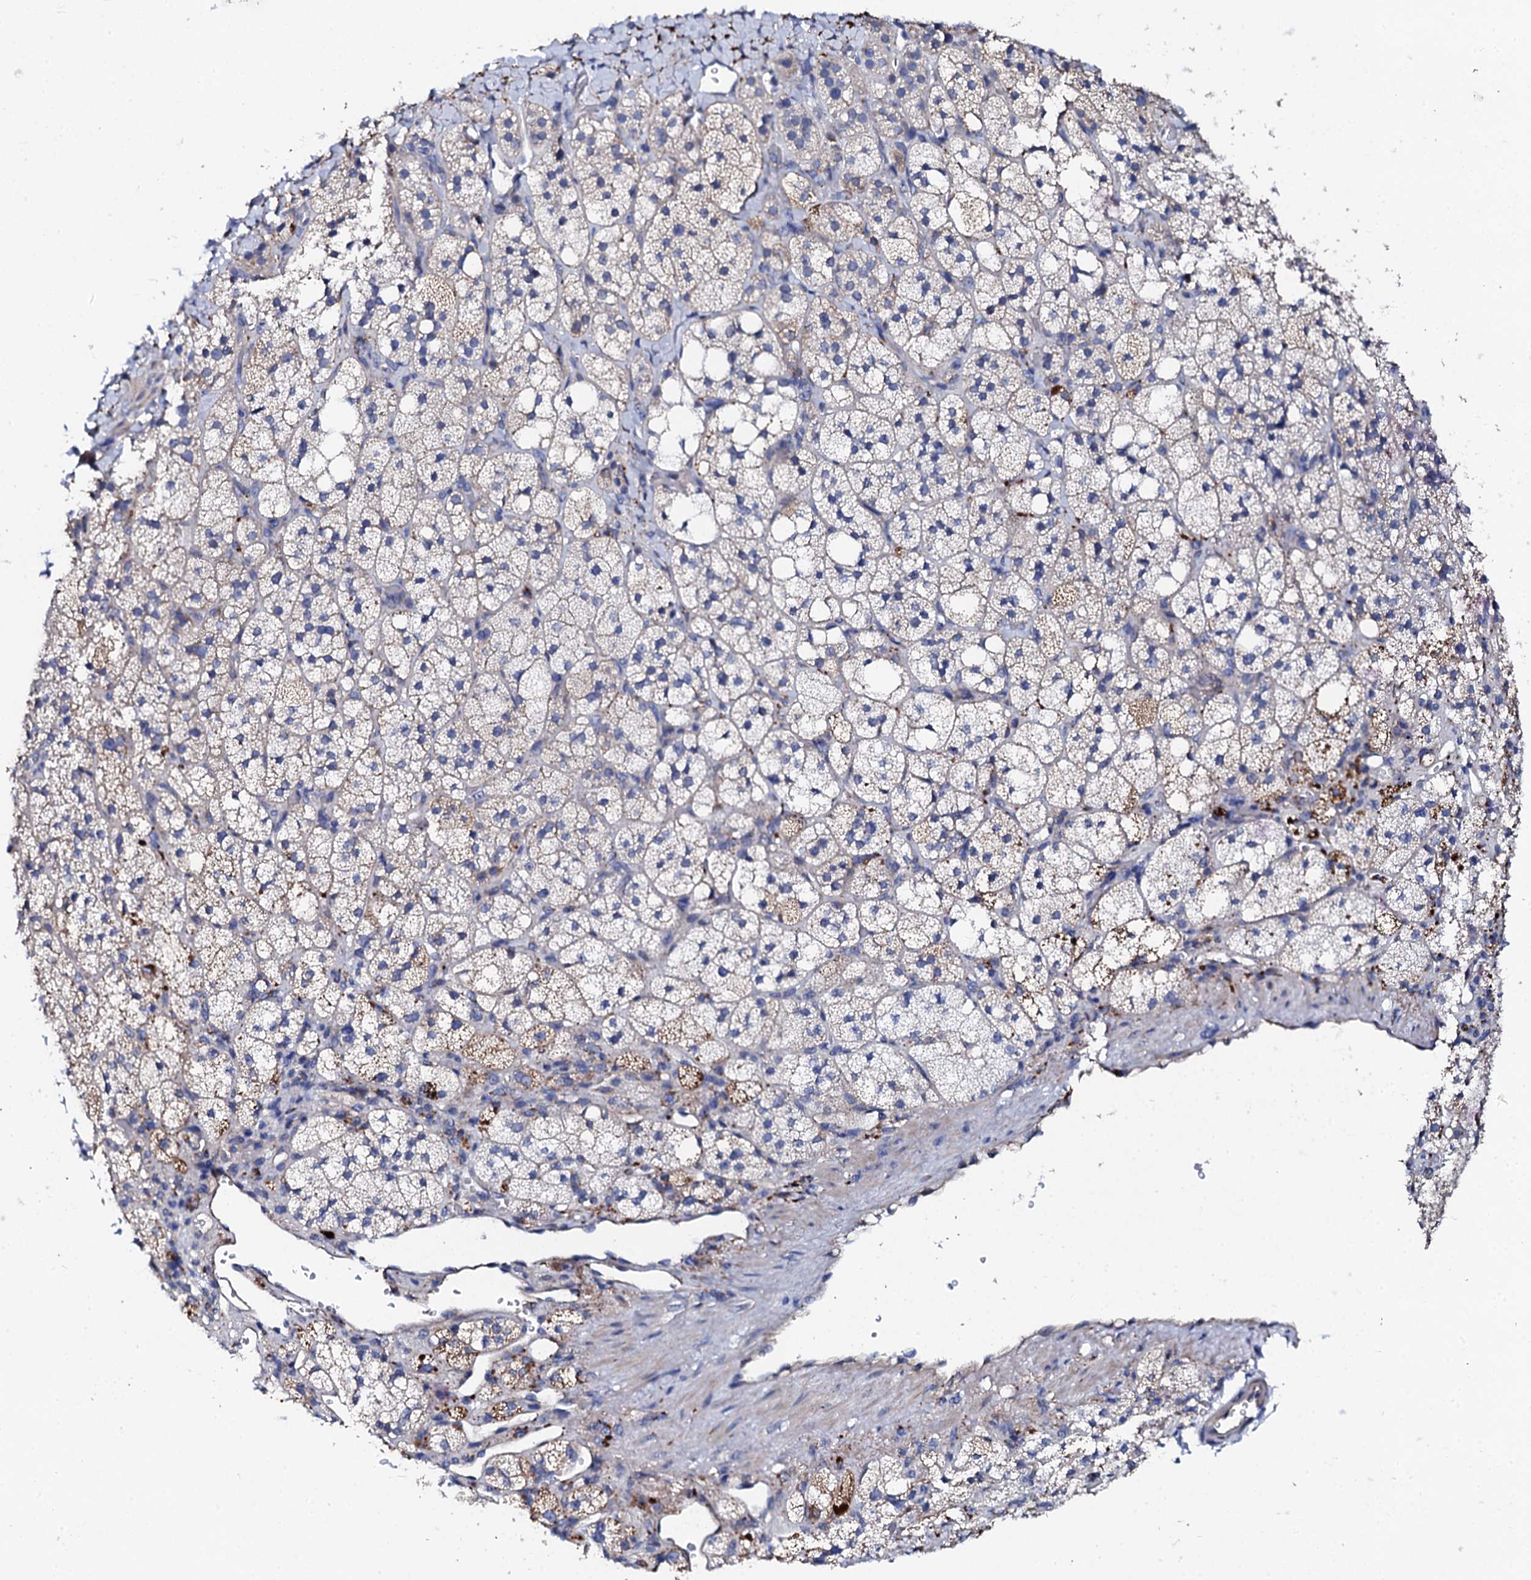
{"staining": {"intensity": "strong", "quantity": "<25%", "location": "cytoplasmic/membranous"}, "tissue": "adrenal gland", "cell_type": "Glandular cells", "image_type": "normal", "snomed": [{"axis": "morphology", "description": "Normal tissue, NOS"}, {"axis": "topography", "description": "Adrenal gland"}], "caption": "Adrenal gland was stained to show a protein in brown. There is medium levels of strong cytoplasmic/membranous expression in approximately <25% of glandular cells. (DAB IHC, brown staining for protein, blue staining for nuclei).", "gene": "KLHL32", "patient": {"sex": "male", "age": 61}}